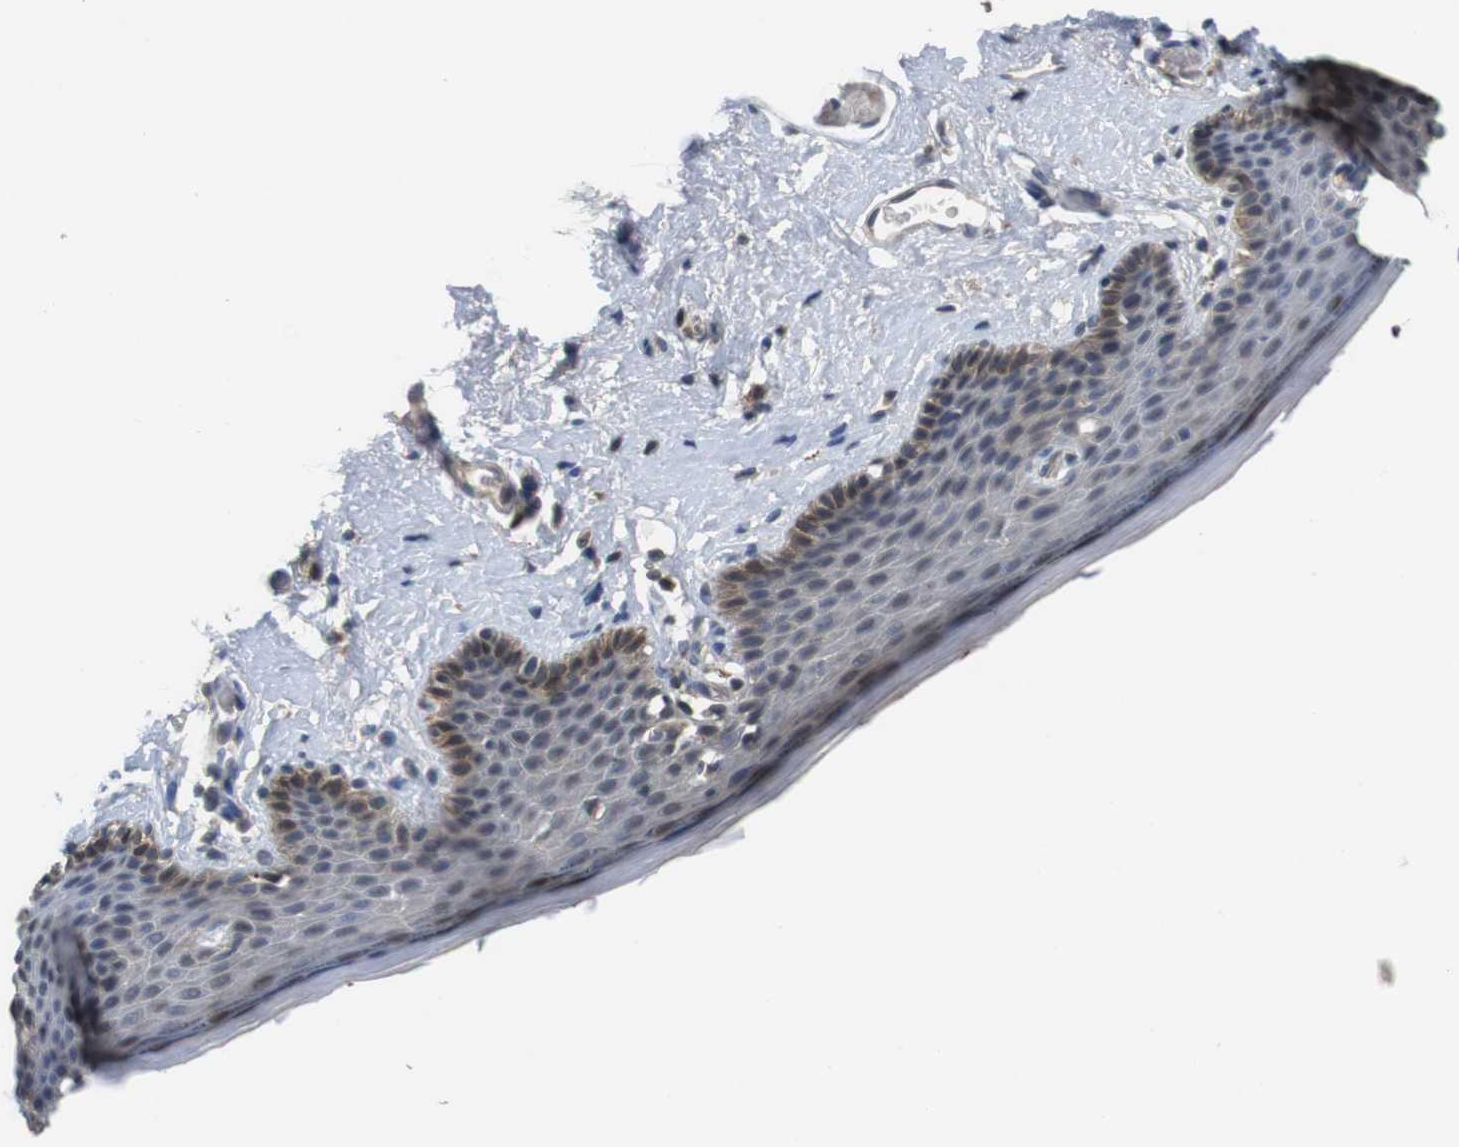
{"staining": {"intensity": "moderate", "quantity": "<25%", "location": "cytoplasmic/membranous"}, "tissue": "skin", "cell_type": "Epidermal cells", "image_type": "normal", "snomed": [{"axis": "morphology", "description": "Normal tissue, NOS"}, {"axis": "topography", "description": "Vulva"}], "caption": "Skin was stained to show a protein in brown. There is low levels of moderate cytoplasmic/membranous staining in about <25% of epidermal cells. (Stains: DAB (3,3'-diaminobenzidine) in brown, nuclei in blue, Microscopy: brightfield microscopy at high magnification).", "gene": "FADD", "patient": {"sex": "female", "age": 54}}